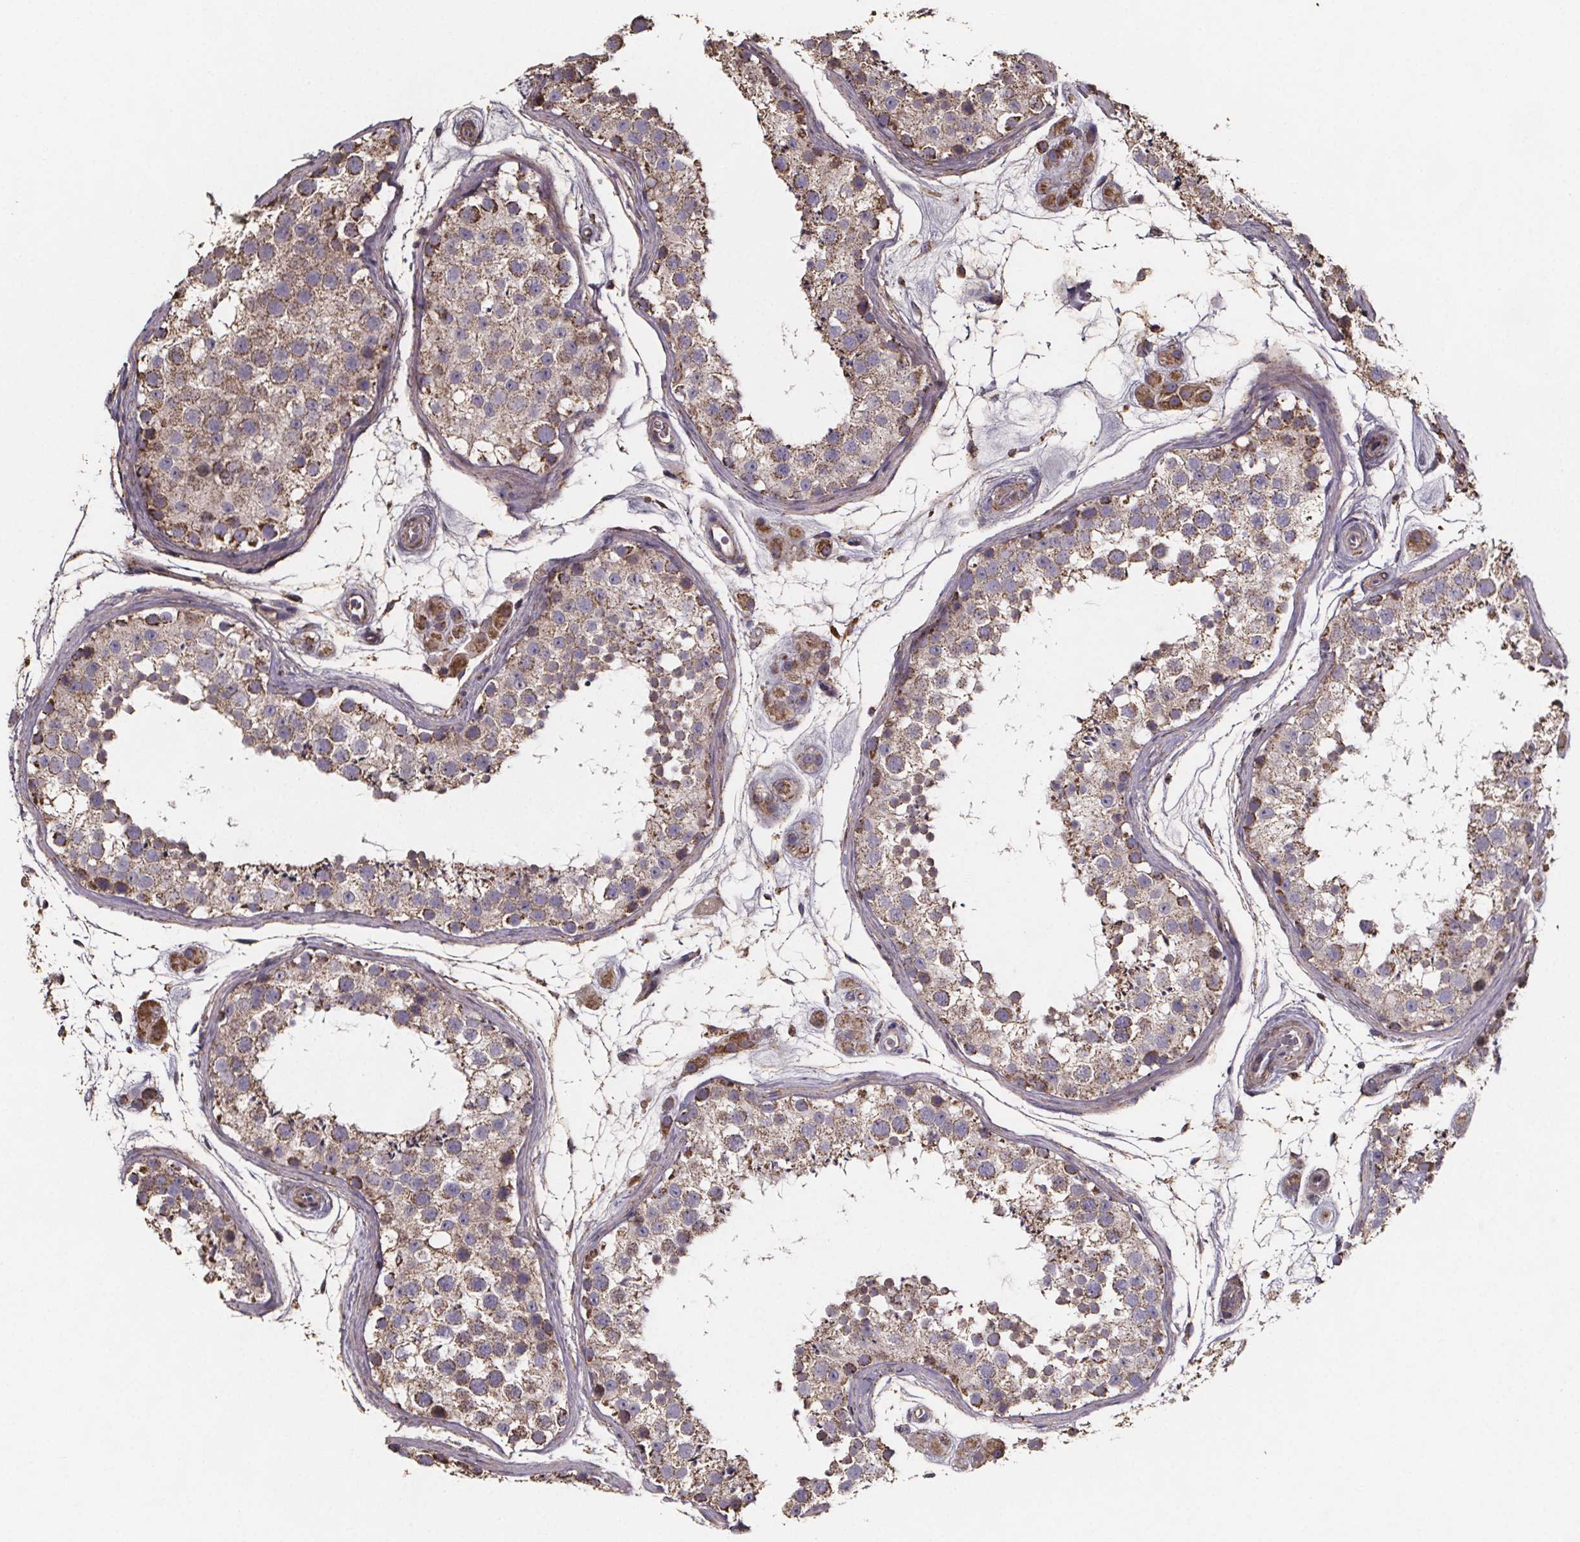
{"staining": {"intensity": "moderate", "quantity": ">75%", "location": "cytoplasmic/membranous"}, "tissue": "testis", "cell_type": "Cells in seminiferous ducts", "image_type": "normal", "snomed": [{"axis": "morphology", "description": "Normal tissue, NOS"}, {"axis": "topography", "description": "Testis"}], "caption": "Immunohistochemistry of unremarkable human testis displays medium levels of moderate cytoplasmic/membranous staining in about >75% of cells in seminiferous ducts. The staining is performed using DAB brown chromogen to label protein expression. The nuclei are counter-stained blue using hematoxylin.", "gene": "SLC35D2", "patient": {"sex": "male", "age": 41}}